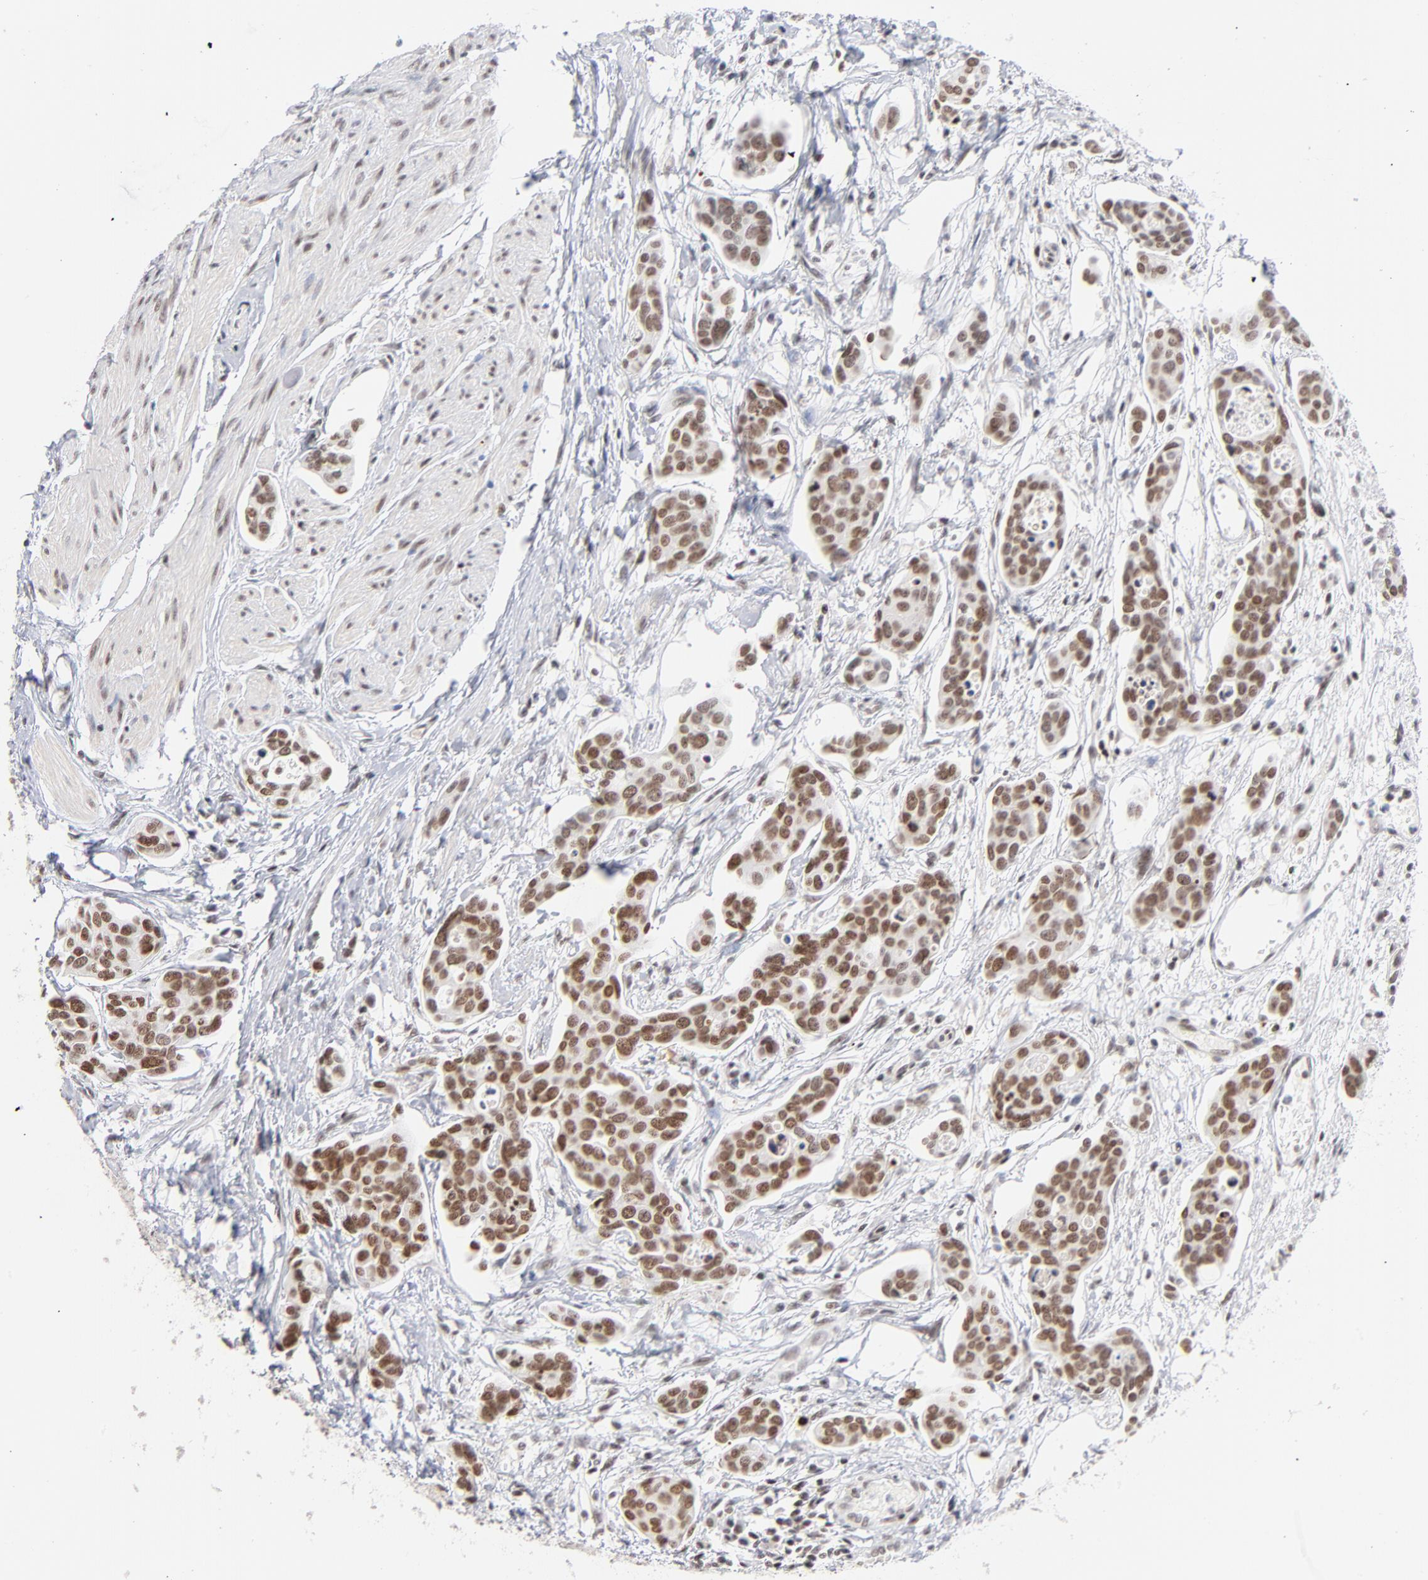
{"staining": {"intensity": "moderate", "quantity": ">75%", "location": "nuclear"}, "tissue": "urothelial cancer", "cell_type": "Tumor cells", "image_type": "cancer", "snomed": [{"axis": "morphology", "description": "Urothelial carcinoma, High grade"}, {"axis": "topography", "description": "Urinary bladder"}], "caption": "Urothelial cancer was stained to show a protein in brown. There is medium levels of moderate nuclear positivity in about >75% of tumor cells.", "gene": "ZNF143", "patient": {"sex": "male", "age": 78}}